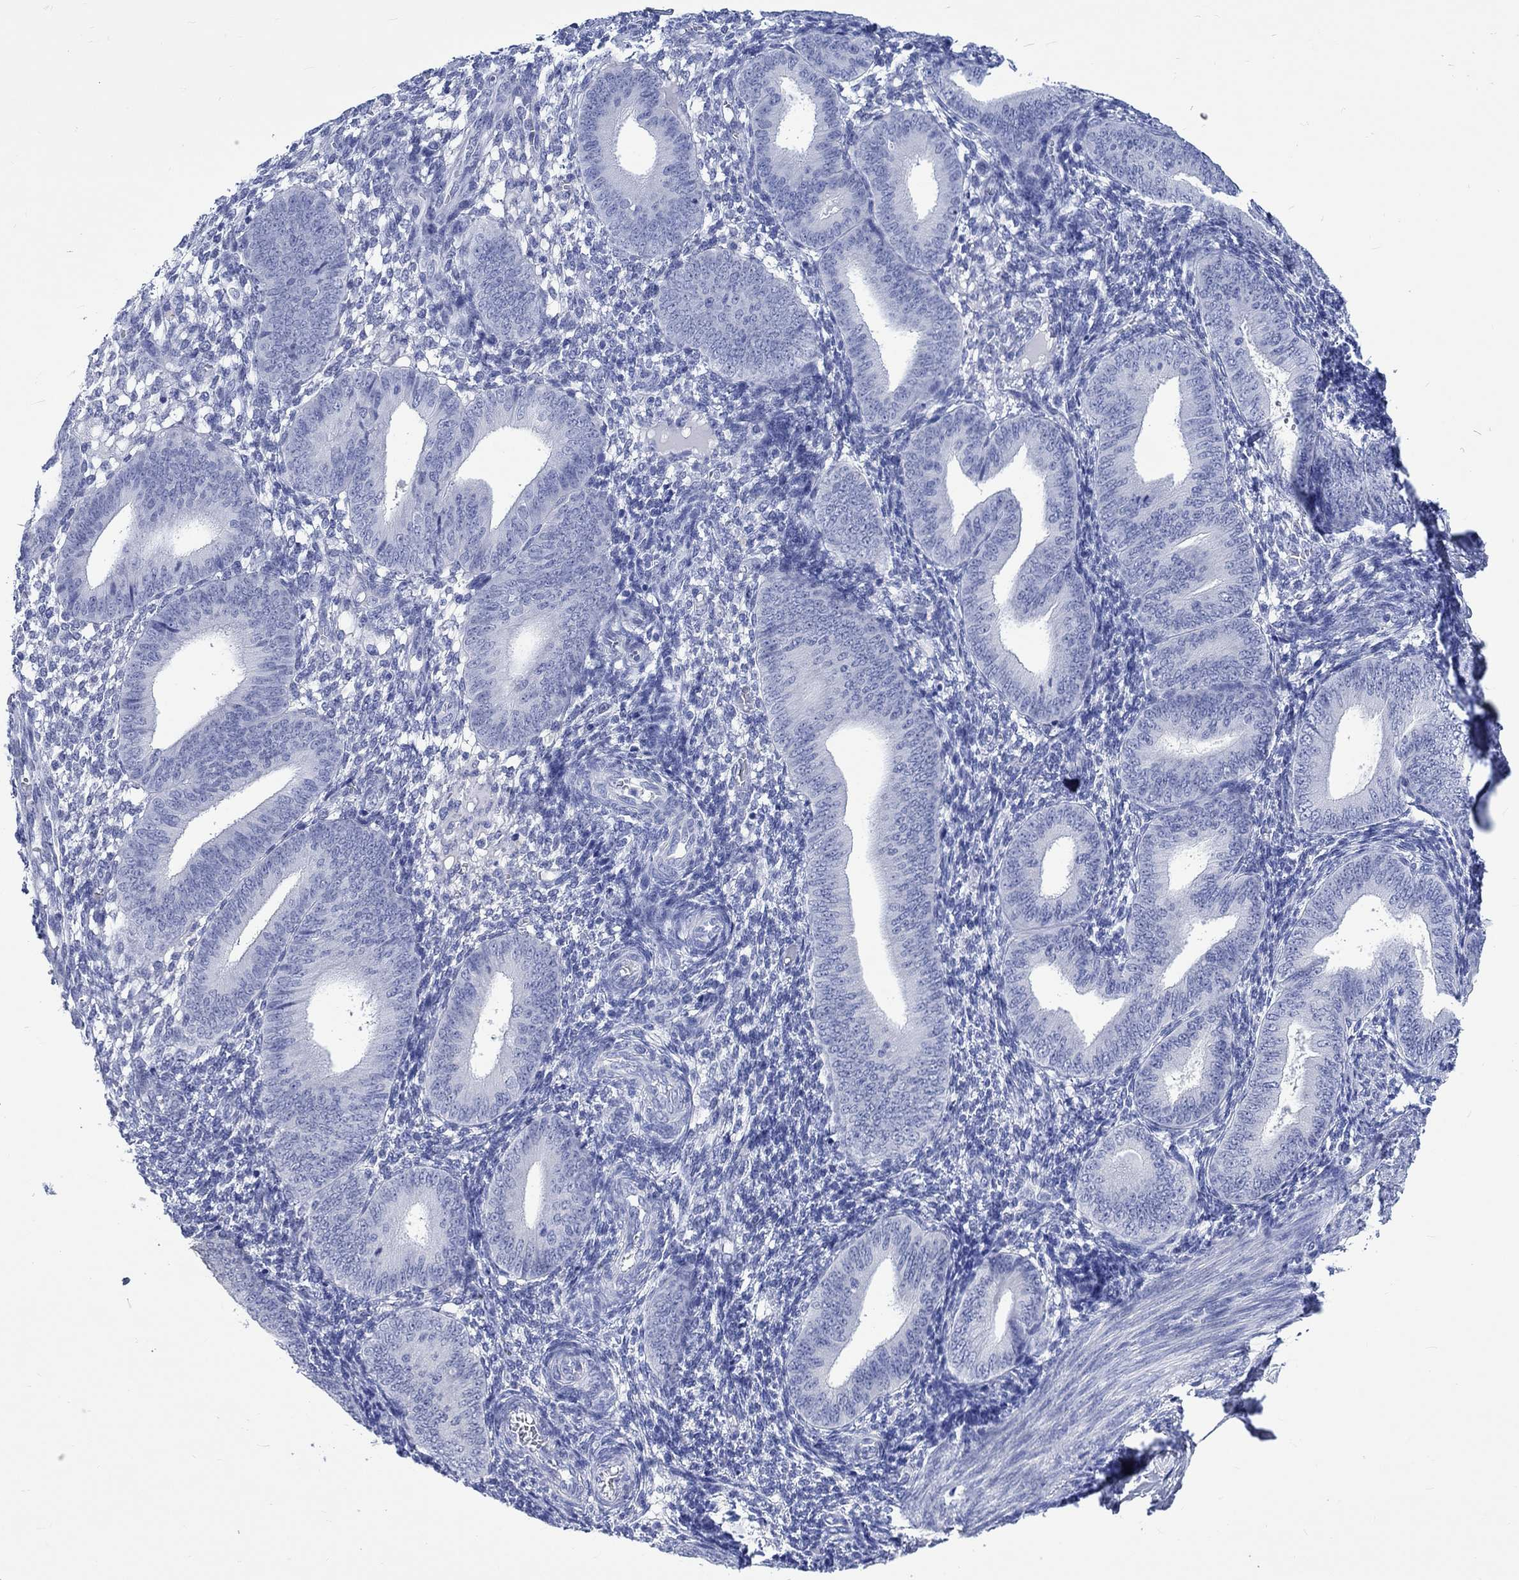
{"staining": {"intensity": "negative", "quantity": "none", "location": "none"}, "tissue": "endometrium", "cell_type": "Cells in endometrial stroma", "image_type": "normal", "snomed": [{"axis": "morphology", "description": "Normal tissue, NOS"}, {"axis": "topography", "description": "Endometrium"}], "caption": "Immunohistochemistry of normal human endometrium demonstrates no positivity in cells in endometrial stroma. (DAB (3,3'-diaminobenzidine) immunohistochemistry with hematoxylin counter stain).", "gene": "KLHL33", "patient": {"sex": "female", "age": 39}}